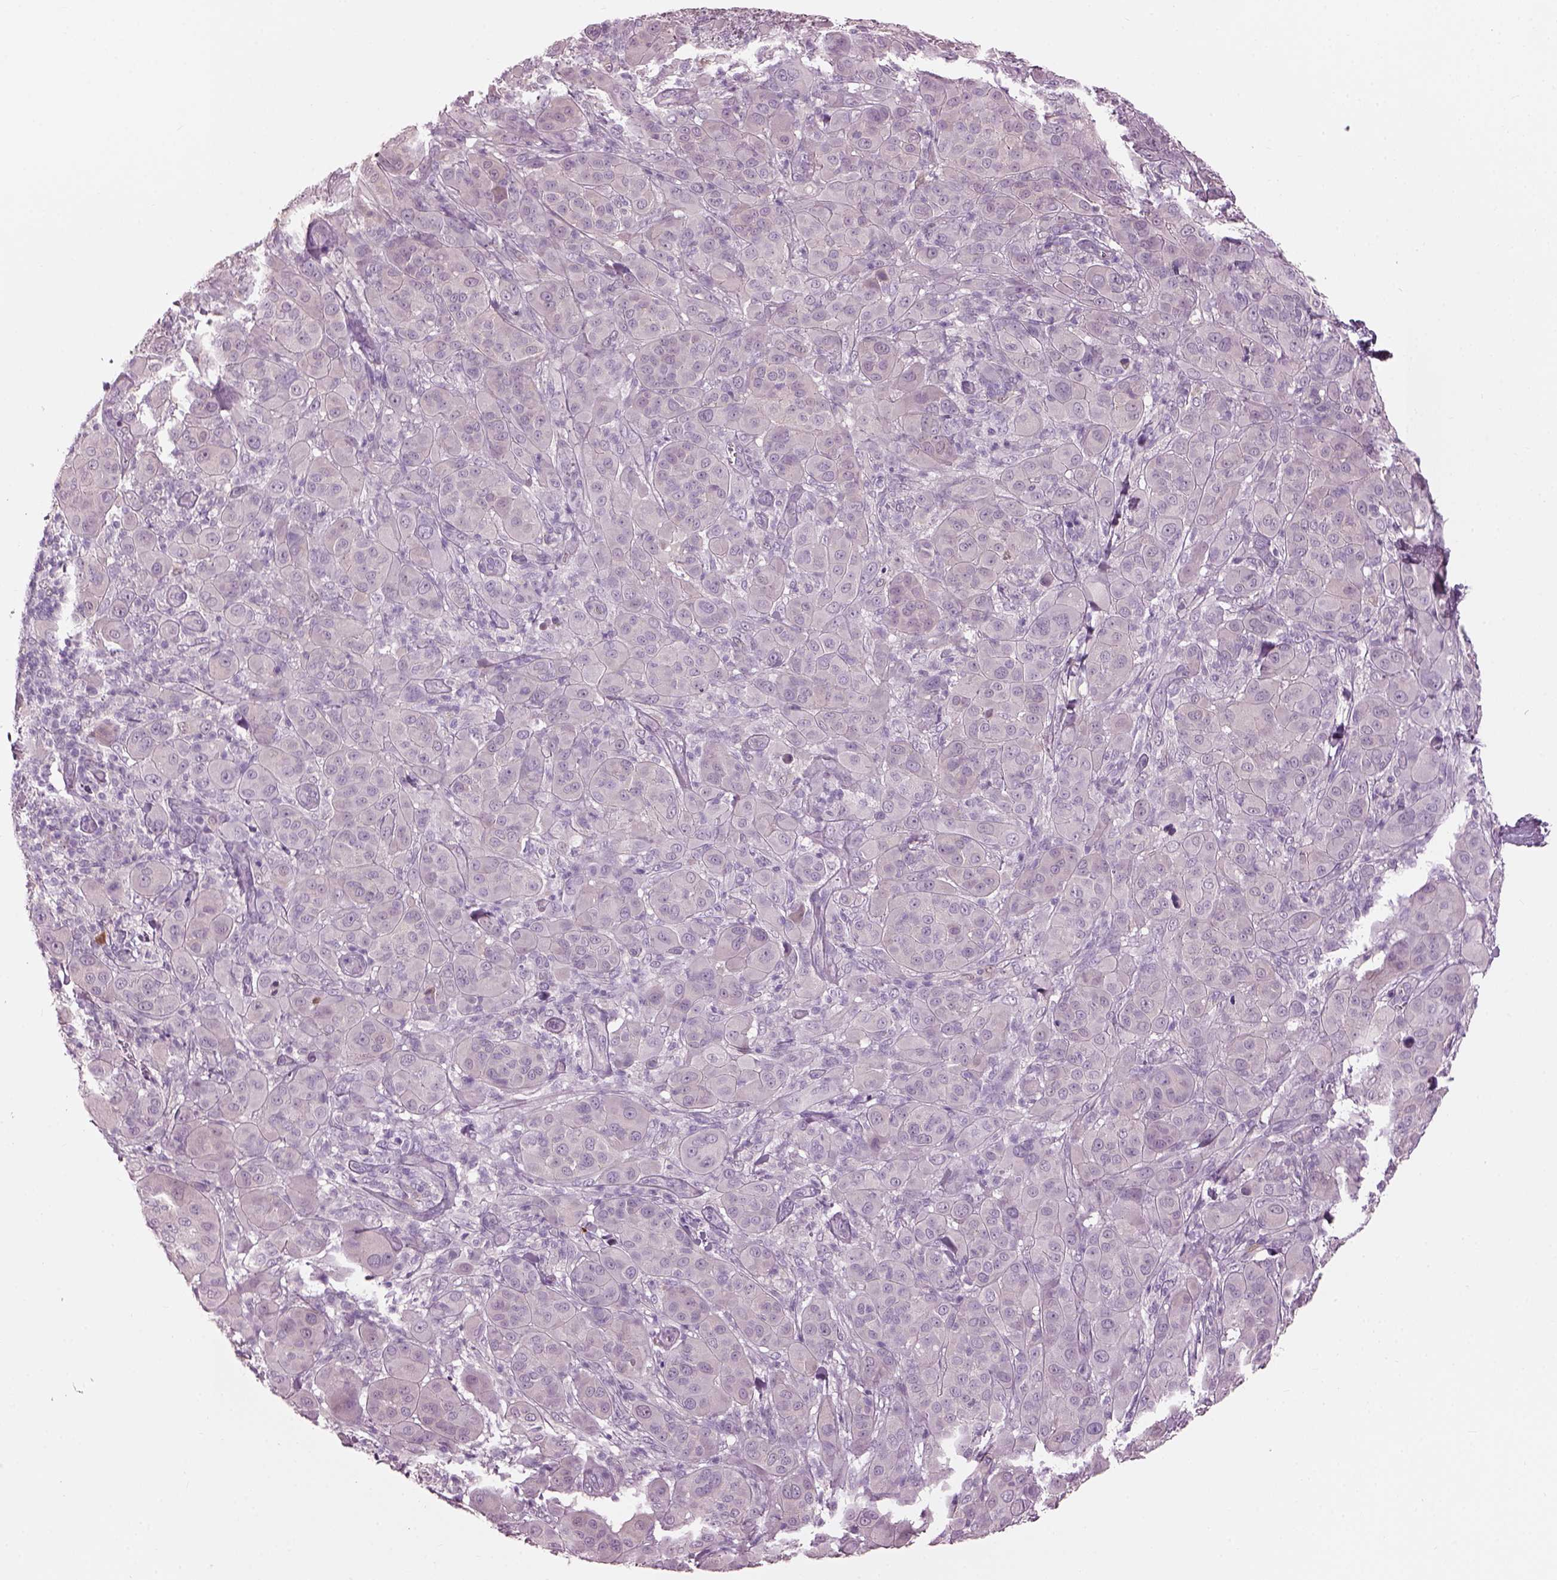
{"staining": {"intensity": "negative", "quantity": "none", "location": "none"}, "tissue": "melanoma", "cell_type": "Tumor cells", "image_type": "cancer", "snomed": [{"axis": "morphology", "description": "Malignant melanoma, NOS"}, {"axis": "topography", "description": "Skin"}], "caption": "Melanoma was stained to show a protein in brown. There is no significant positivity in tumor cells.", "gene": "ADGRG5", "patient": {"sex": "female", "age": 87}}